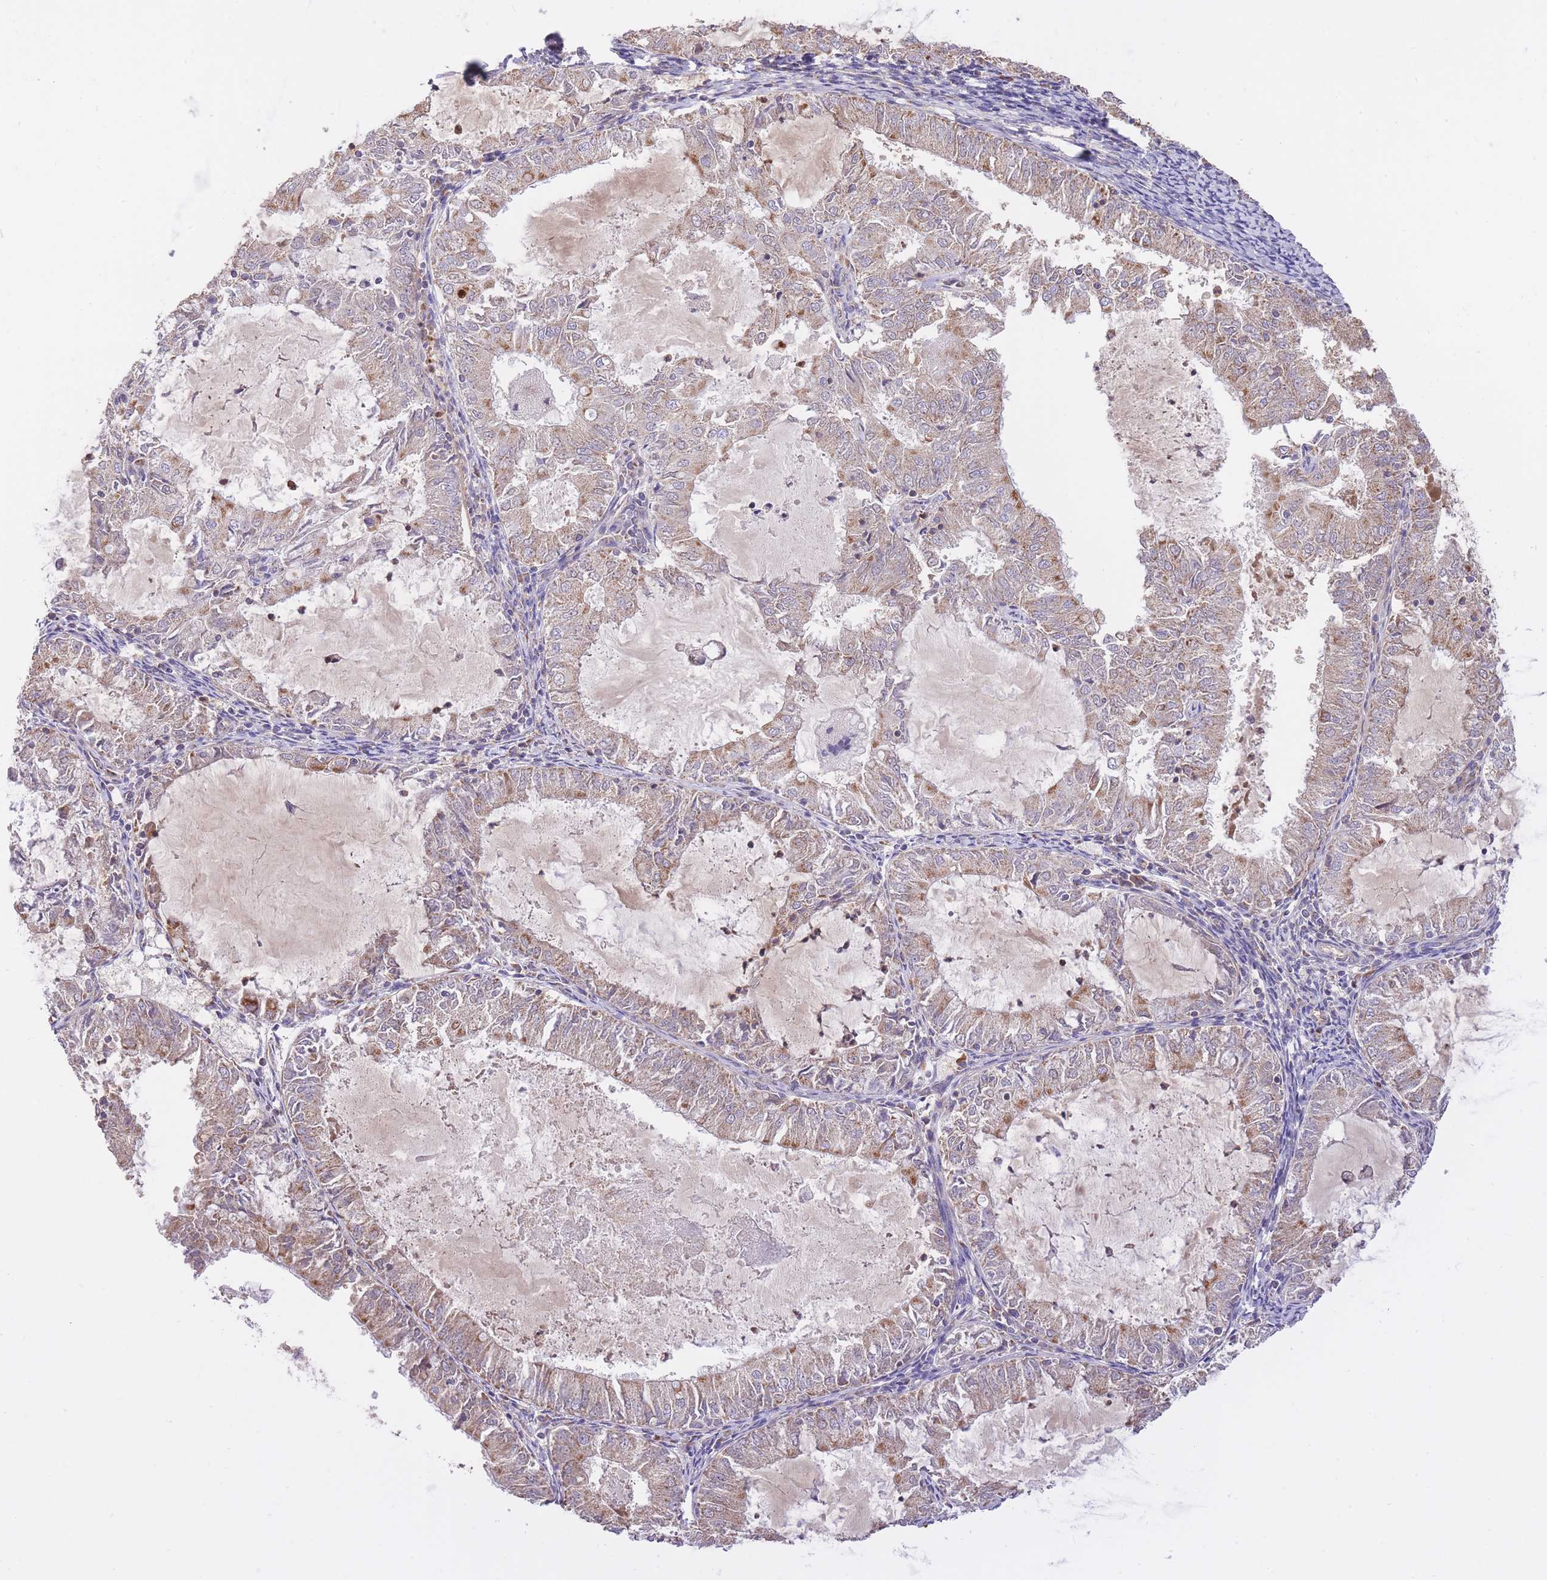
{"staining": {"intensity": "moderate", "quantity": ">75%", "location": "cytoplasmic/membranous"}, "tissue": "endometrial cancer", "cell_type": "Tumor cells", "image_type": "cancer", "snomed": [{"axis": "morphology", "description": "Adenocarcinoma, NOS"}, {"axis": "topography", "description": "Endometrium"}], "caption": "DAB immunohistochemical staining of human endometrial cancer exhibits moderate cytoplasmic/membranous protein expression in approximately >75% of tumor cells.", "gene": "PREP", "patient": {"sex": "female", "age": 57}}